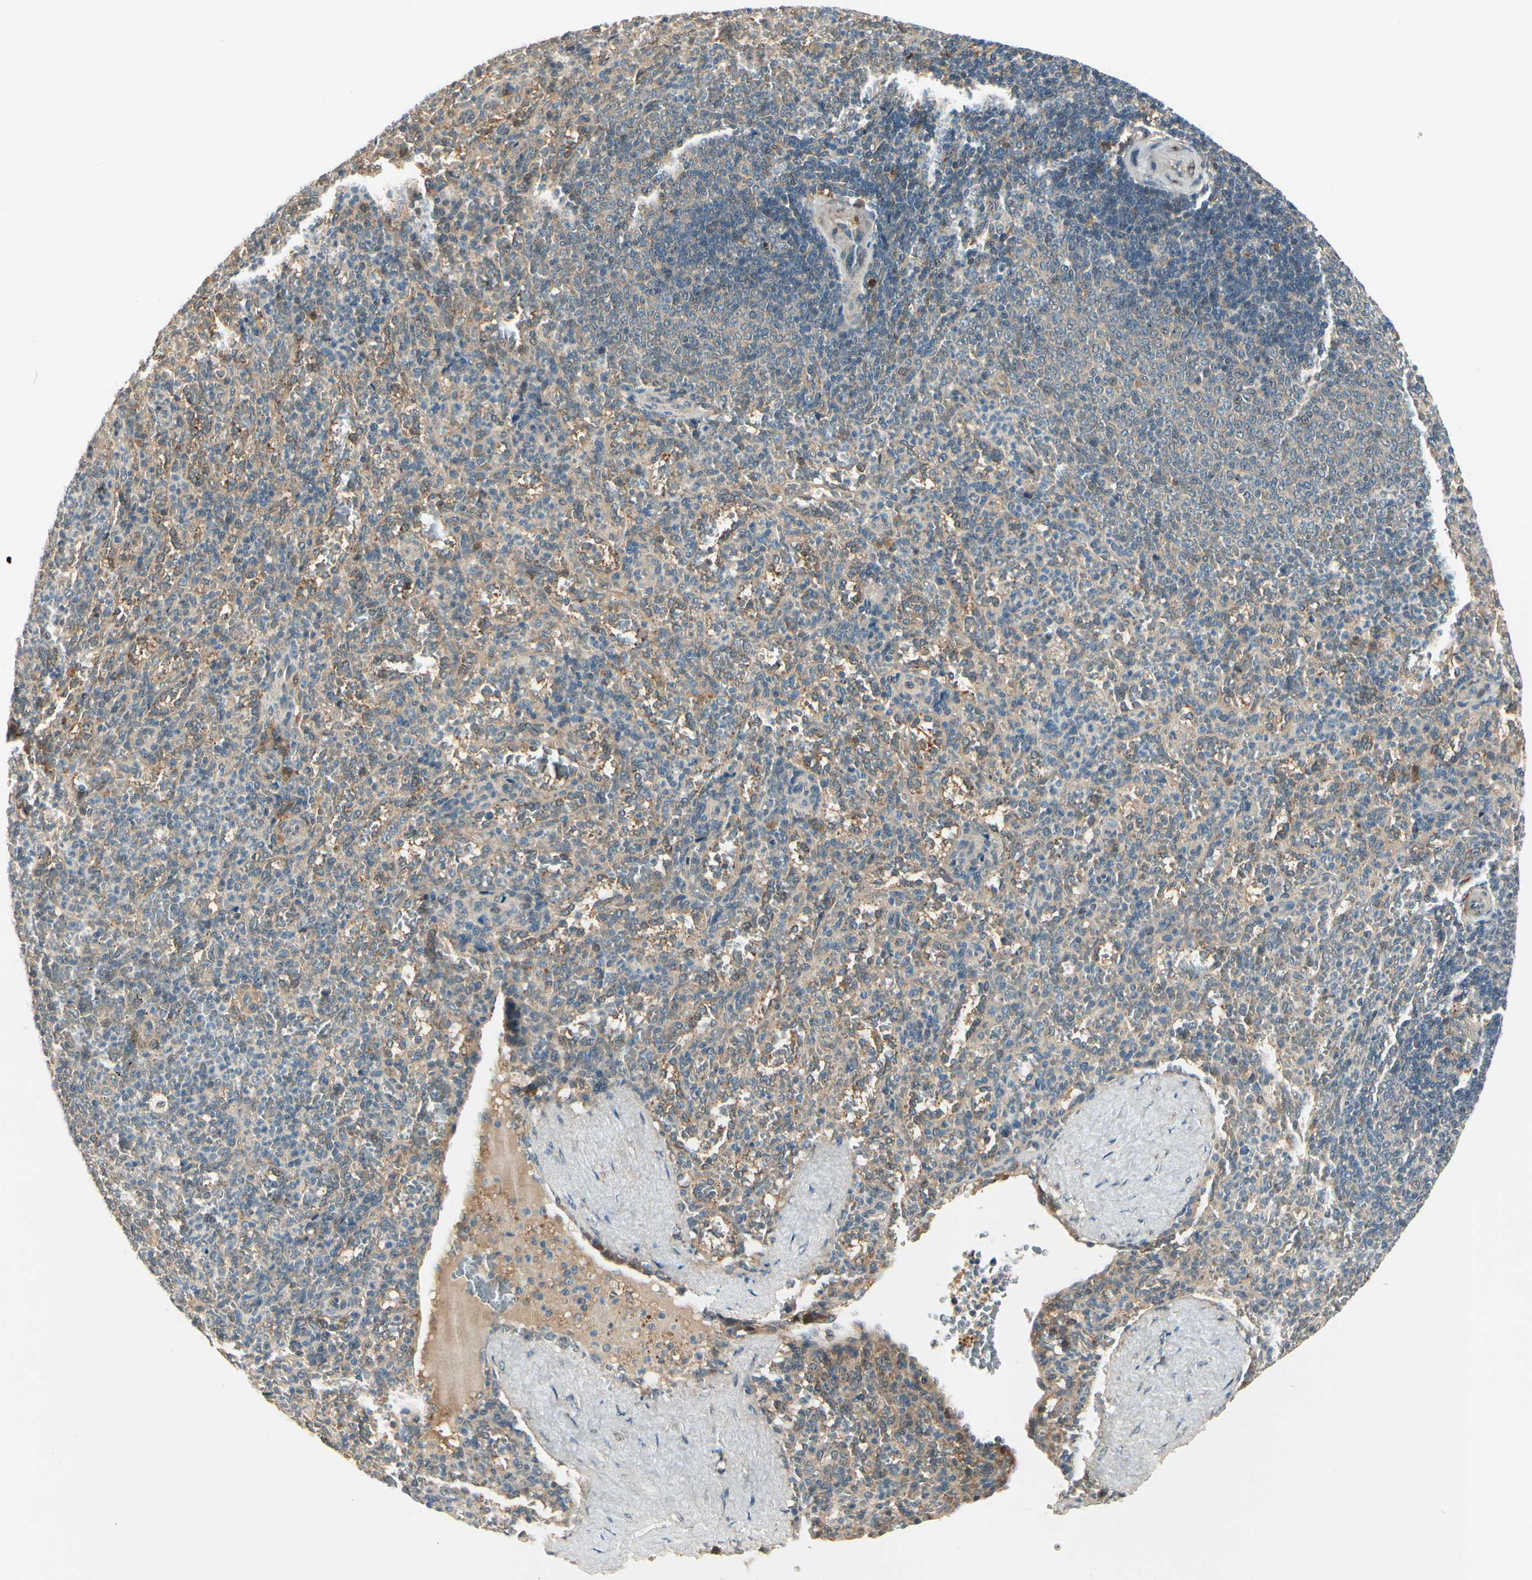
{"staining": {"intensity": "weak", "quantity": "<25%", "location": "cytoplasmic/membranous"}, "tissue": "spleen", "cell_type": "Cells in red pulp", "image_type": "normal", "snomed": [{"axis": "morphology", "description": "Normal tissue, NOS"}, {"axis": "topography", "description": "Spleen"}], "caption": "Micrograph shows no significant protein expression in cells in red pulp of unremarkable spleen.", "gene": "EPHB3", "patient": {"sex": "female", "age": 21}}